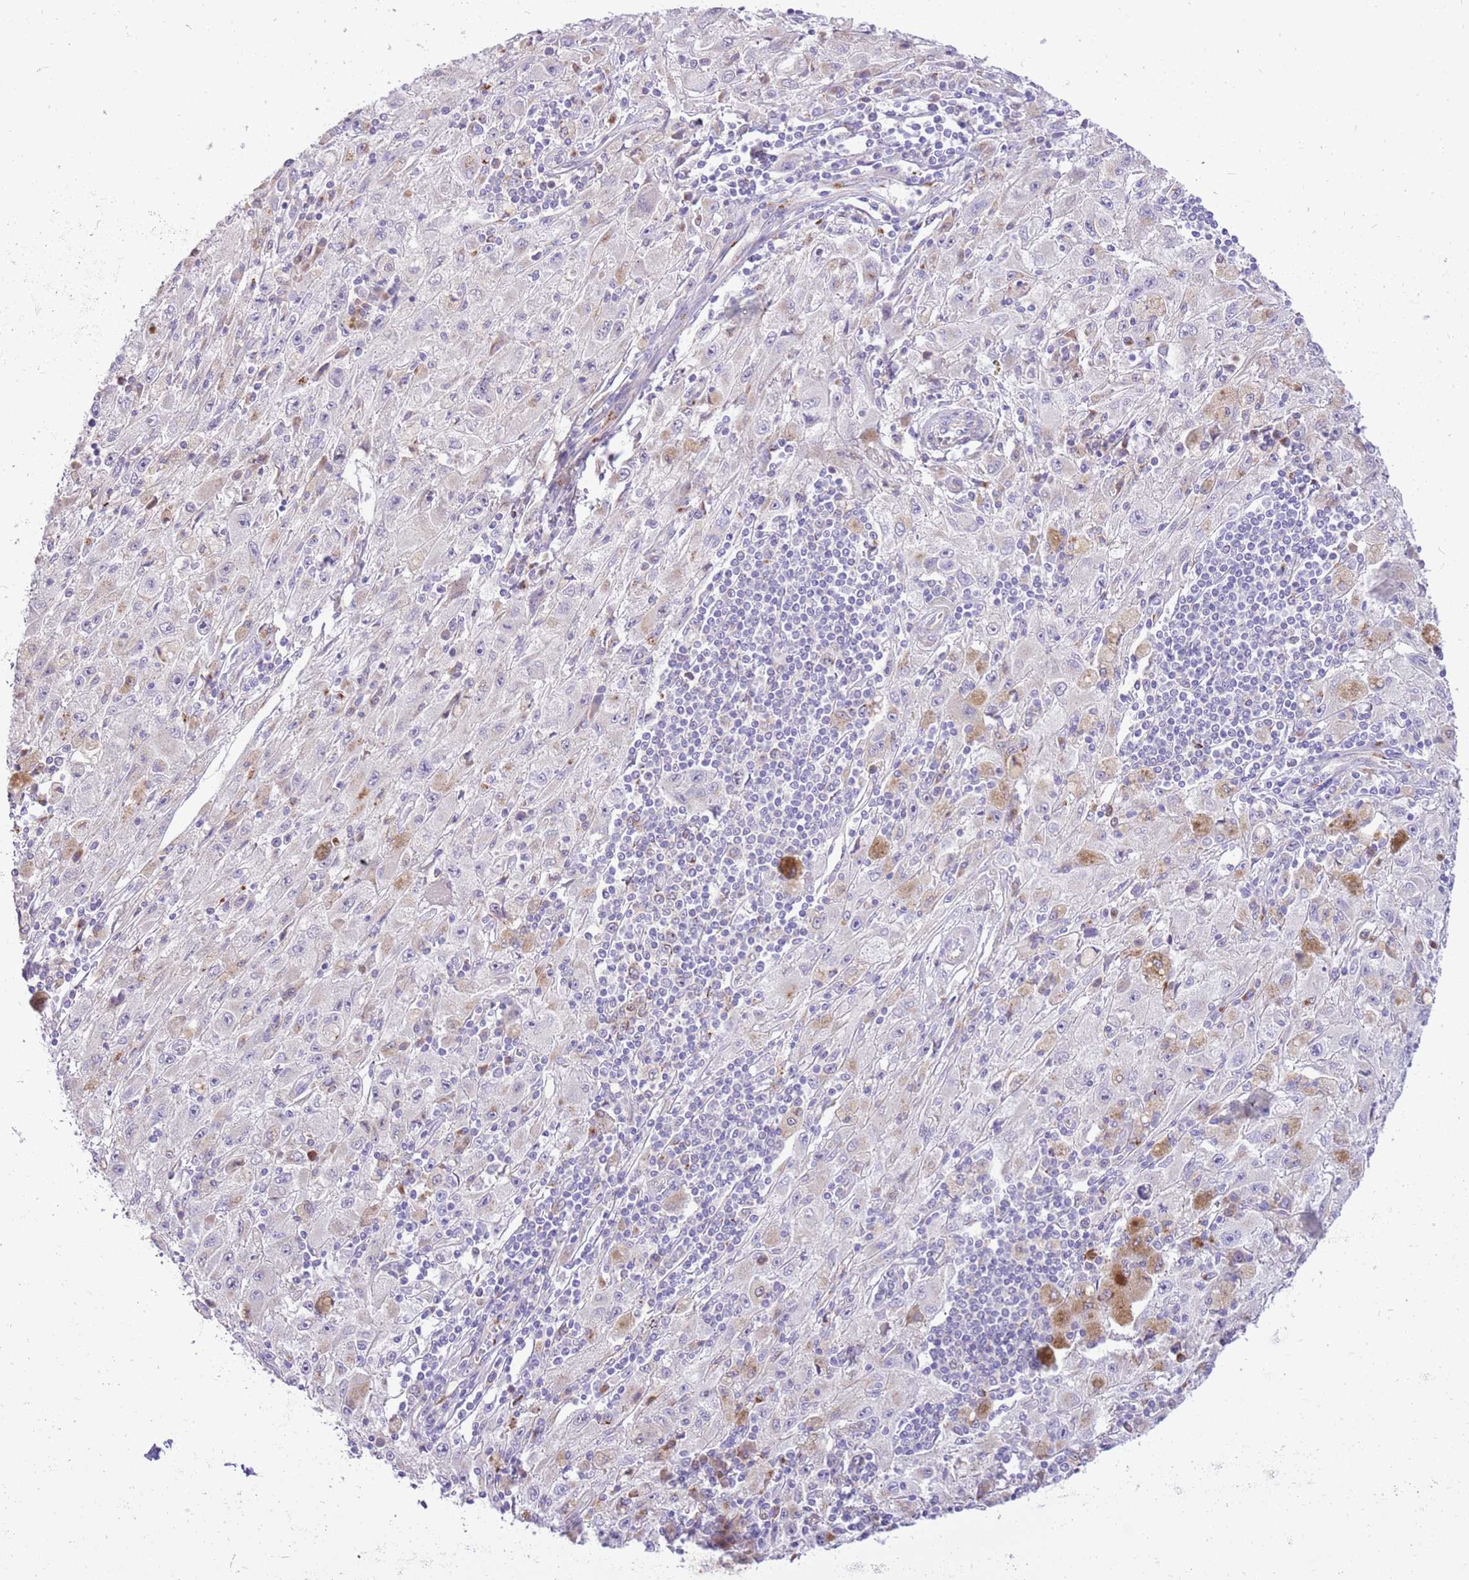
{"staining": {"intensity": "negative", "quantity": "none", "location": "none"}, "tissue": "melanoma", "cell_type": "Tumor cells", "image_type": "cancer", "snomed": [{"axis": "morphology", "description": "Malignant melanoma, Metastatic site"}, {"axis": "topography", "description": "Skin"}], "caption": "This is a micrograph of IHC staining of malignant melanoma (metastatic site), which shows no expression in tumor cells.", "gene": "COX17", "patient": {"sex": "male", "age": 53}}